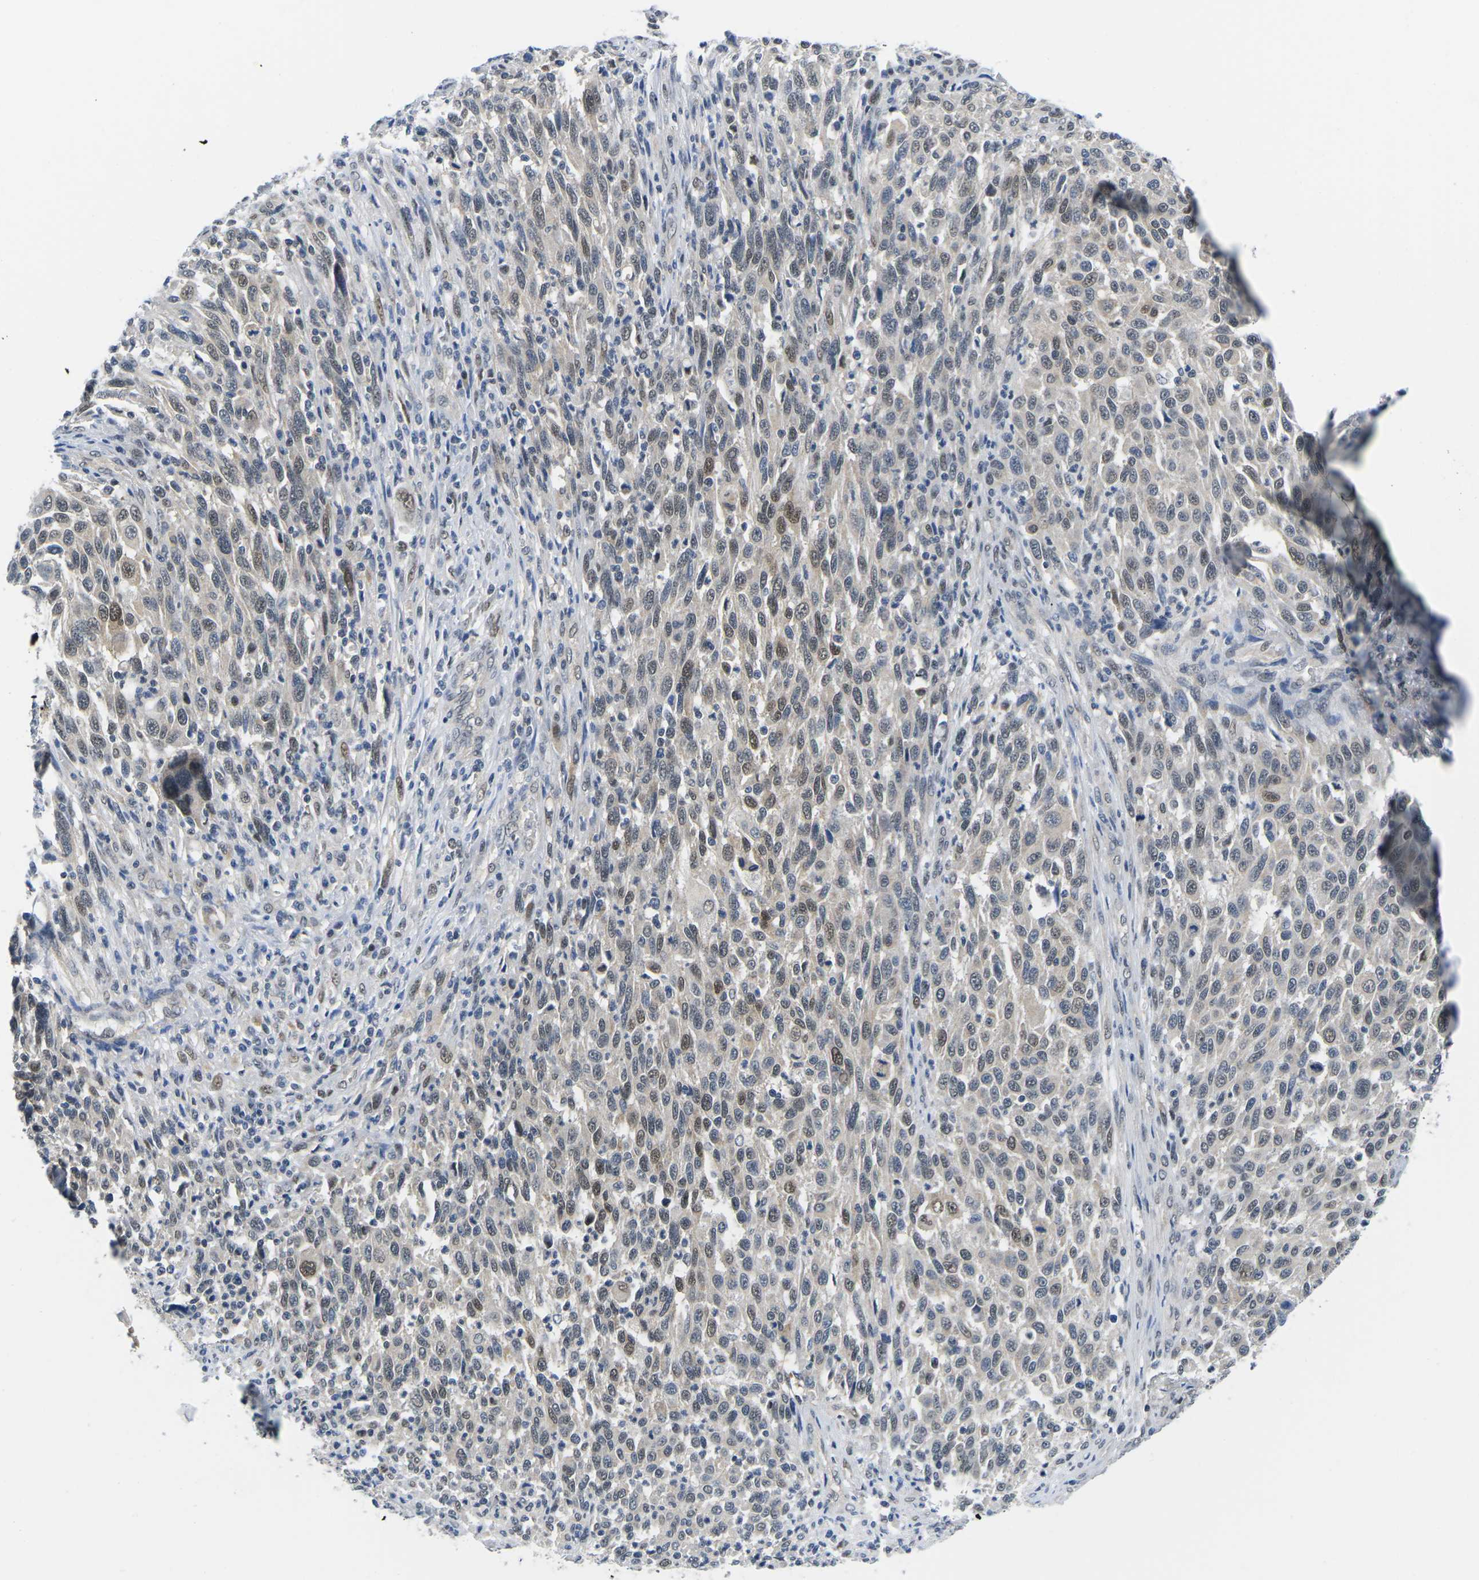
{"staining": {"intensity": "moderate", "quantity": "<25%", "location": "nuclear"}, "tissue": "melanoma", "cell_type": "Tumor cells", "image_type": "cancer", "snomed": [{"axis": "morphology", "description": "Malignant melanoma, Metastatic site"}, {"axis": "topography", "description": "Lymph node"}], "caption": "IHC micrograph of human malignant melanoma (metastatic site) stained for a protein (brown), which demonstrates low levels of moderate nuclear staining in approximately <25% of tumor cells.", "gene": "UBA7", "patient": {"sex": "male", "age": 61}}